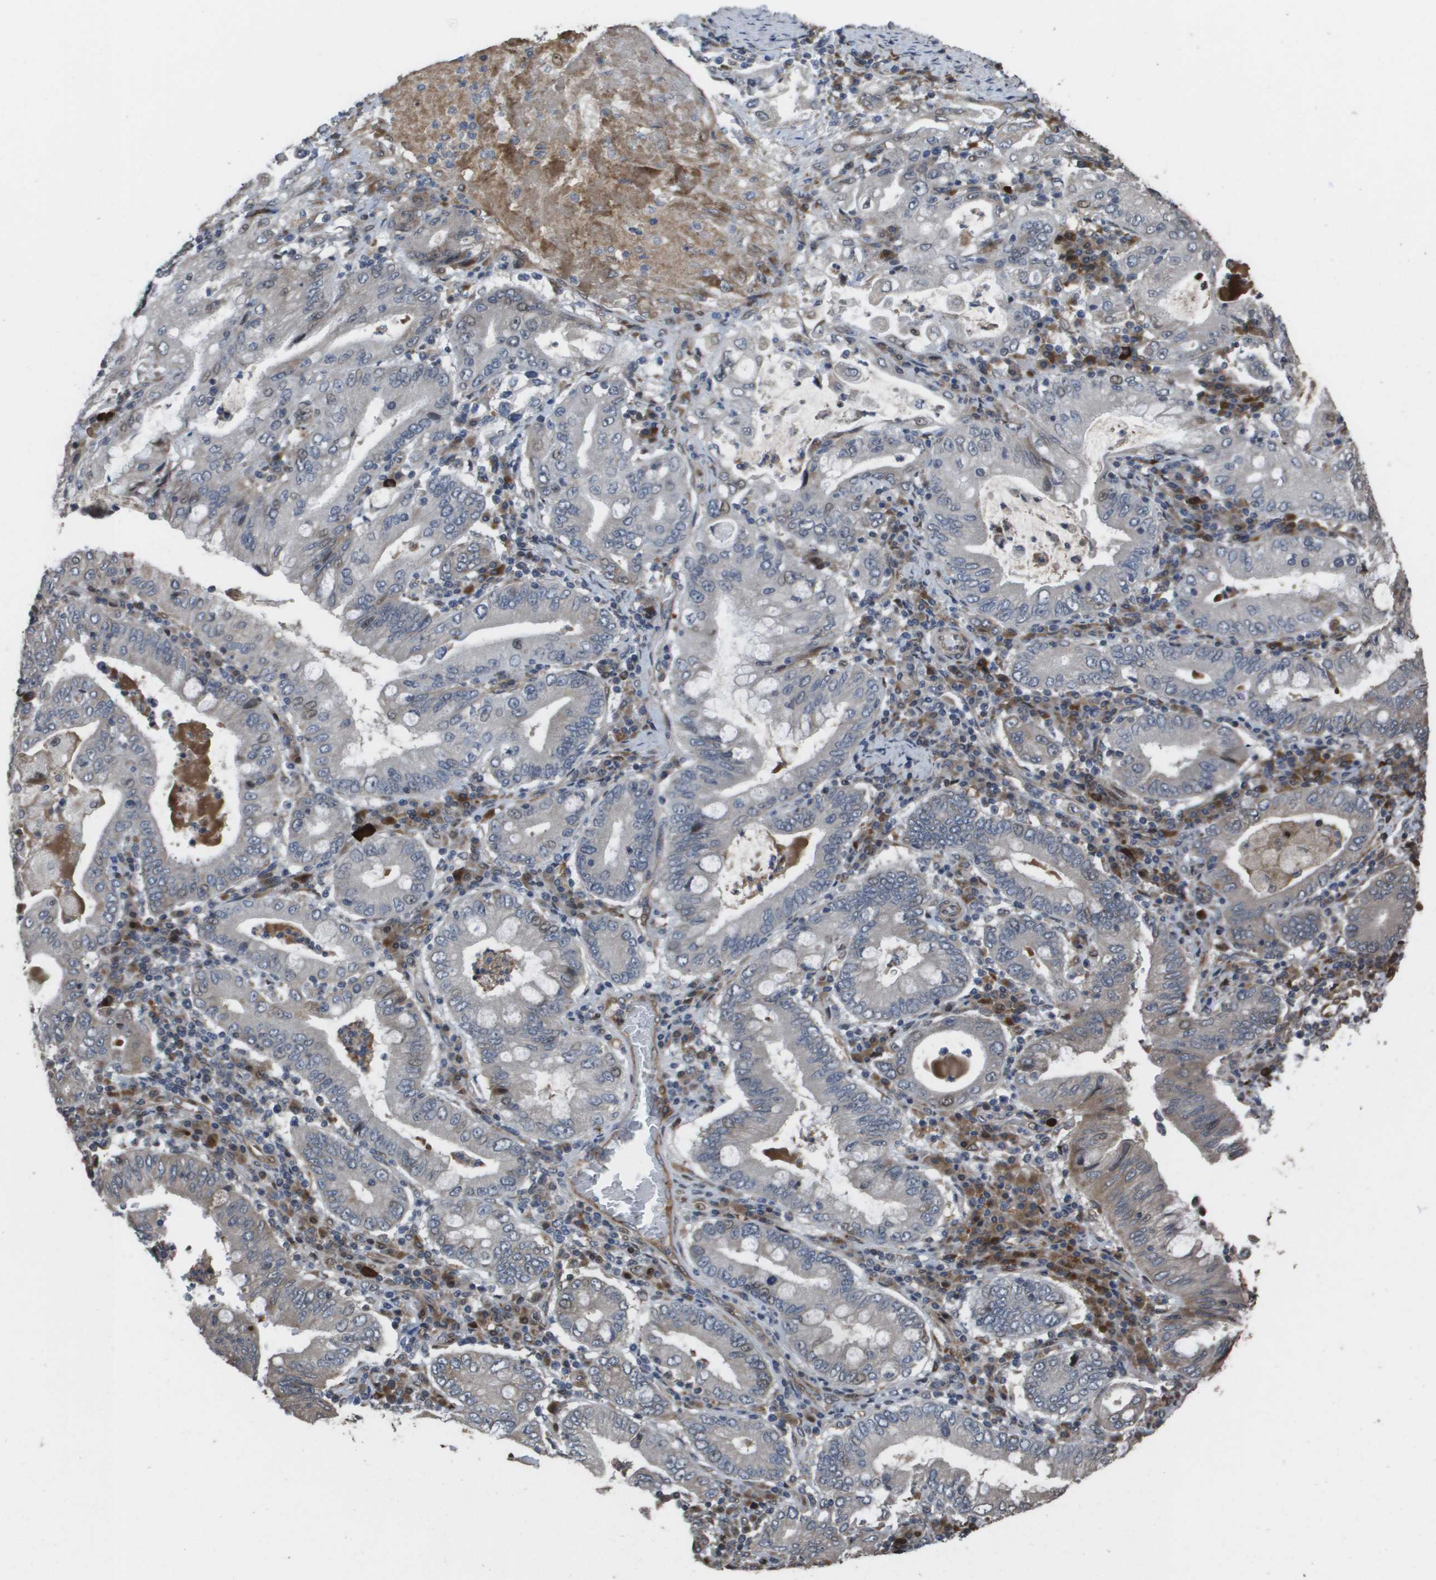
{"staining": {"intensity": "negative", "quantity": "none", "location": "none"}, "tissue": "stomach cancer", "cell_type": "Tumor cells", "image_type": "cancer", "snomed": [{"axis": "morphology", "description": "Normal tissue, NOS"}, {"axis": "morphology", "description": "Adenocarcinoma, NOS"}, {"axis": "topography", "description": "Esophagus"}, {"axis": "topography", "description": "Stomach, upper"}, {"axis": "topography", "description": "Peripheral nerve tissue"}], "caption": "The image reveals no significant positivity in tumor cells of stomach adenocarcinoma.", "gene": "AXIN2", "patient": {"sex": "male", "age": 62}}